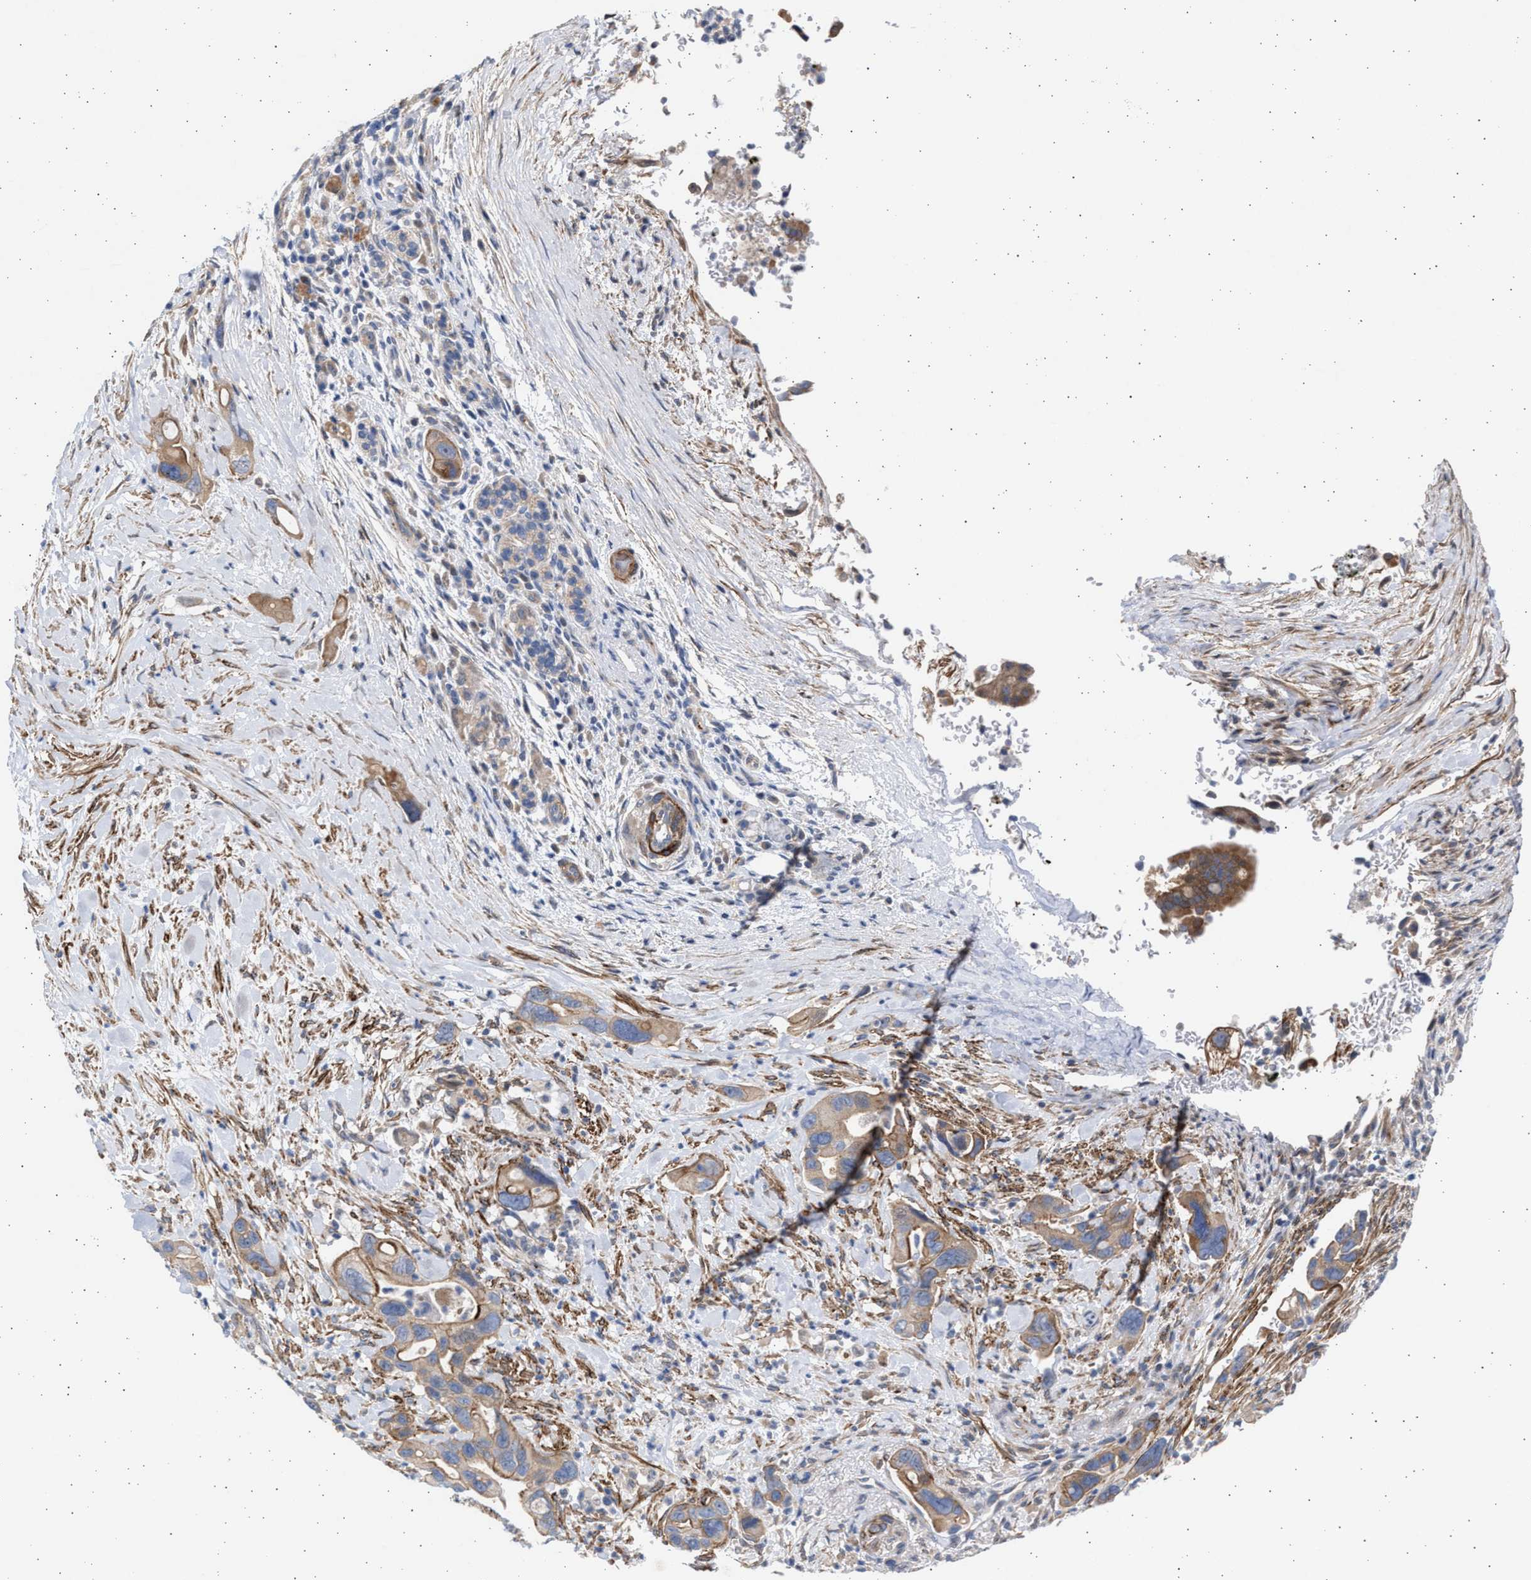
{"staining": {"intensity": "weak", "quantity": "25%-75%", "location": "cytoplasmic/membranous"}, "tissue": "pancreatic cancer", "cell_type": "Tumor cells", "image_type": "cancer", "snomed": [{"axis": "morphology", "description": "Adenocarcinoma, NOS"}, {"axis": "topography", "description": "Pancreas"}], "caption": "The photomicrograph displays immunohistochemical staining of adenocarcinoma (pancreatic). There is weak cytoplasmic/membranous positivity is seen in approximately 25%-75% of tumor cells.", "gene": "NBR1", "patient": {"sex": "female", "age": 70}}